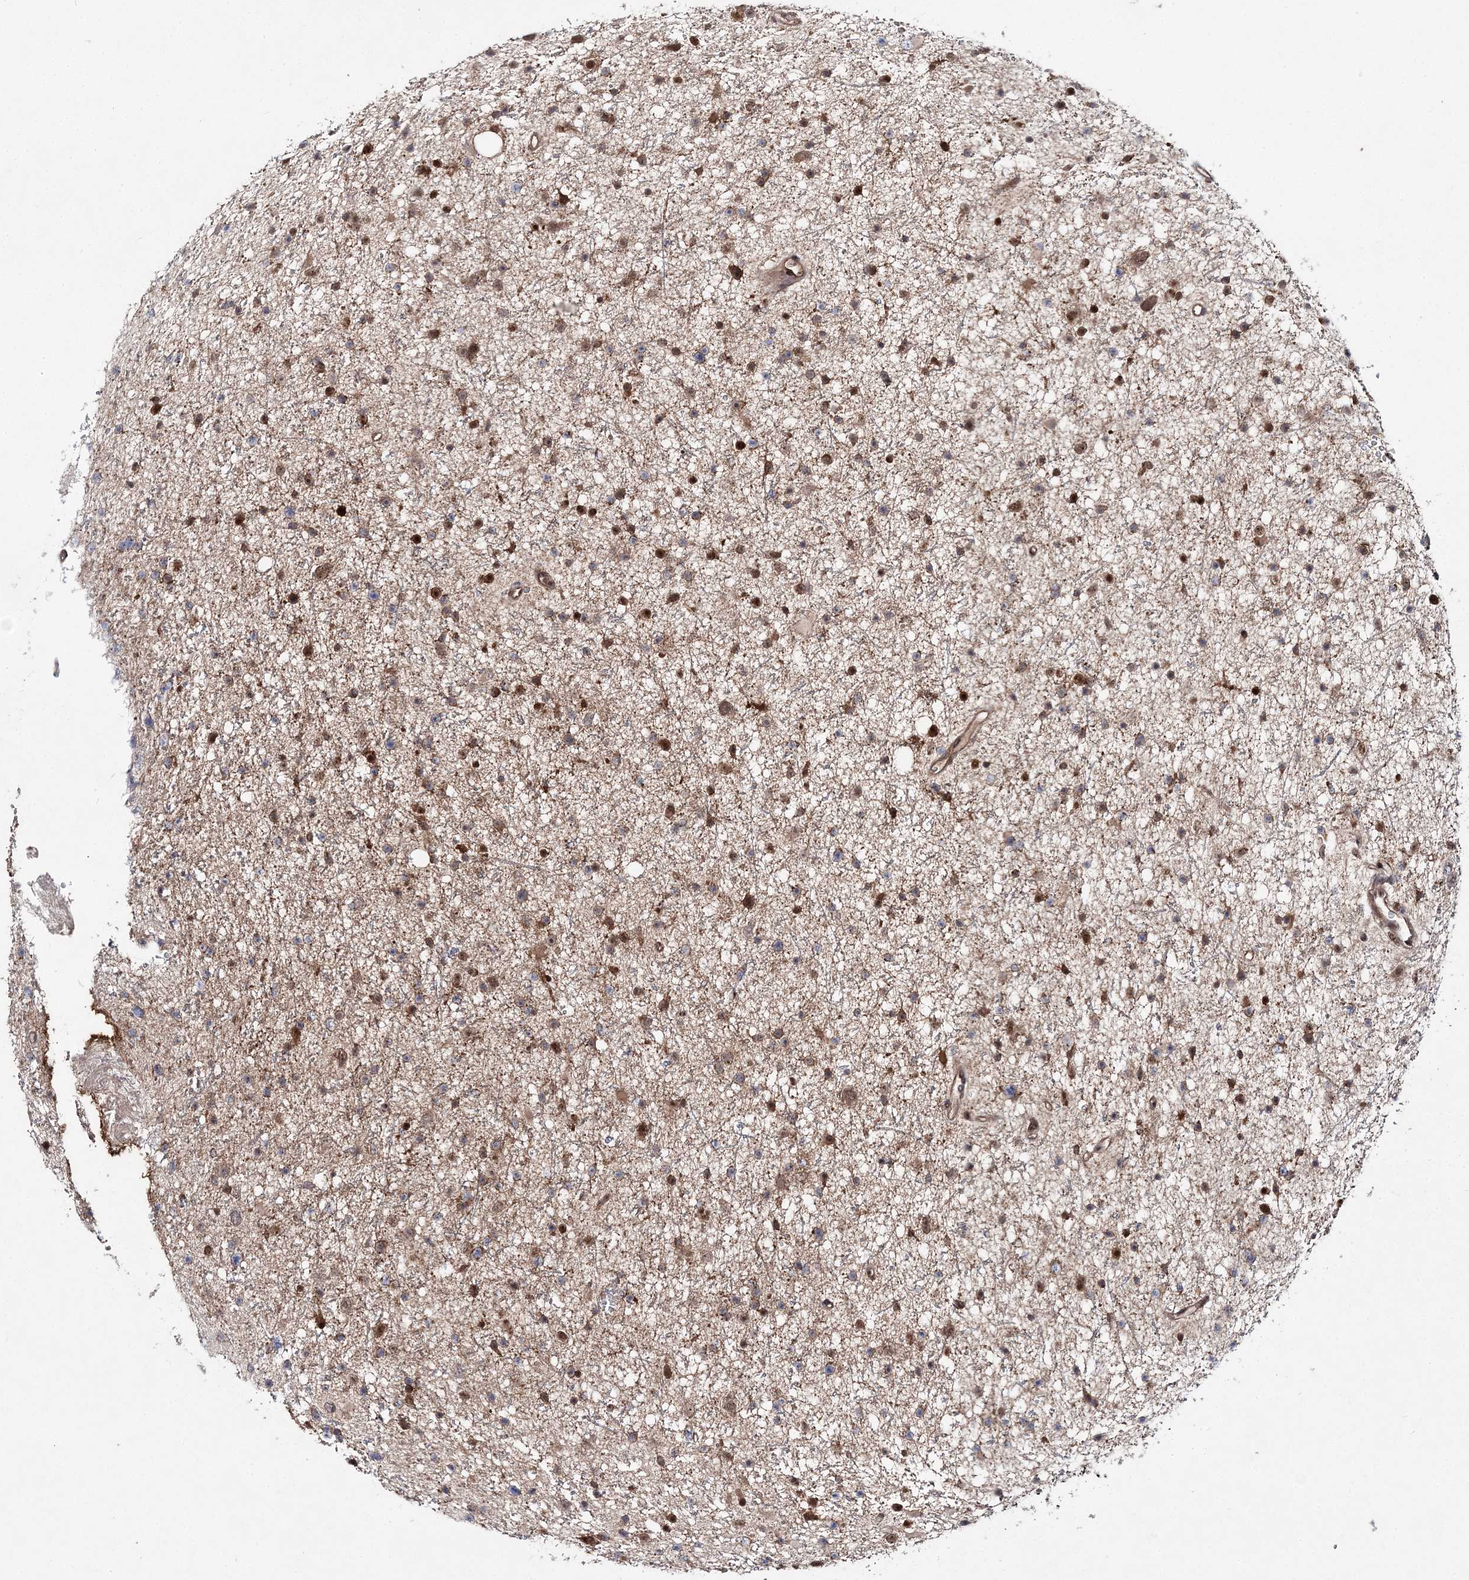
{"staining": {"intensity": "moderate", "quantity": "25%-75%", "location": "cytoplasmic/membranous,nuclear"}, "tissue": "glioma", "cell_type": "Tumor cells", "image_type": "cancer", "snomed": [{"axis": "morphology", "description": "Glioma, malignant, Low grade"}, {"axis": "topography", "description": "Cerebral cortex"}], "caption": "This histopathology image exhibits glioma stained with immunohistochemistry (IHC) to label a protein in brown. The cytoplasmic/membranous and nuclear of tumor cells show moderate positivity for the protein. Nuclei are counter-stained blue.", "gene": "NIF3L1", "patient": {"sex": "female", "age": 39}}